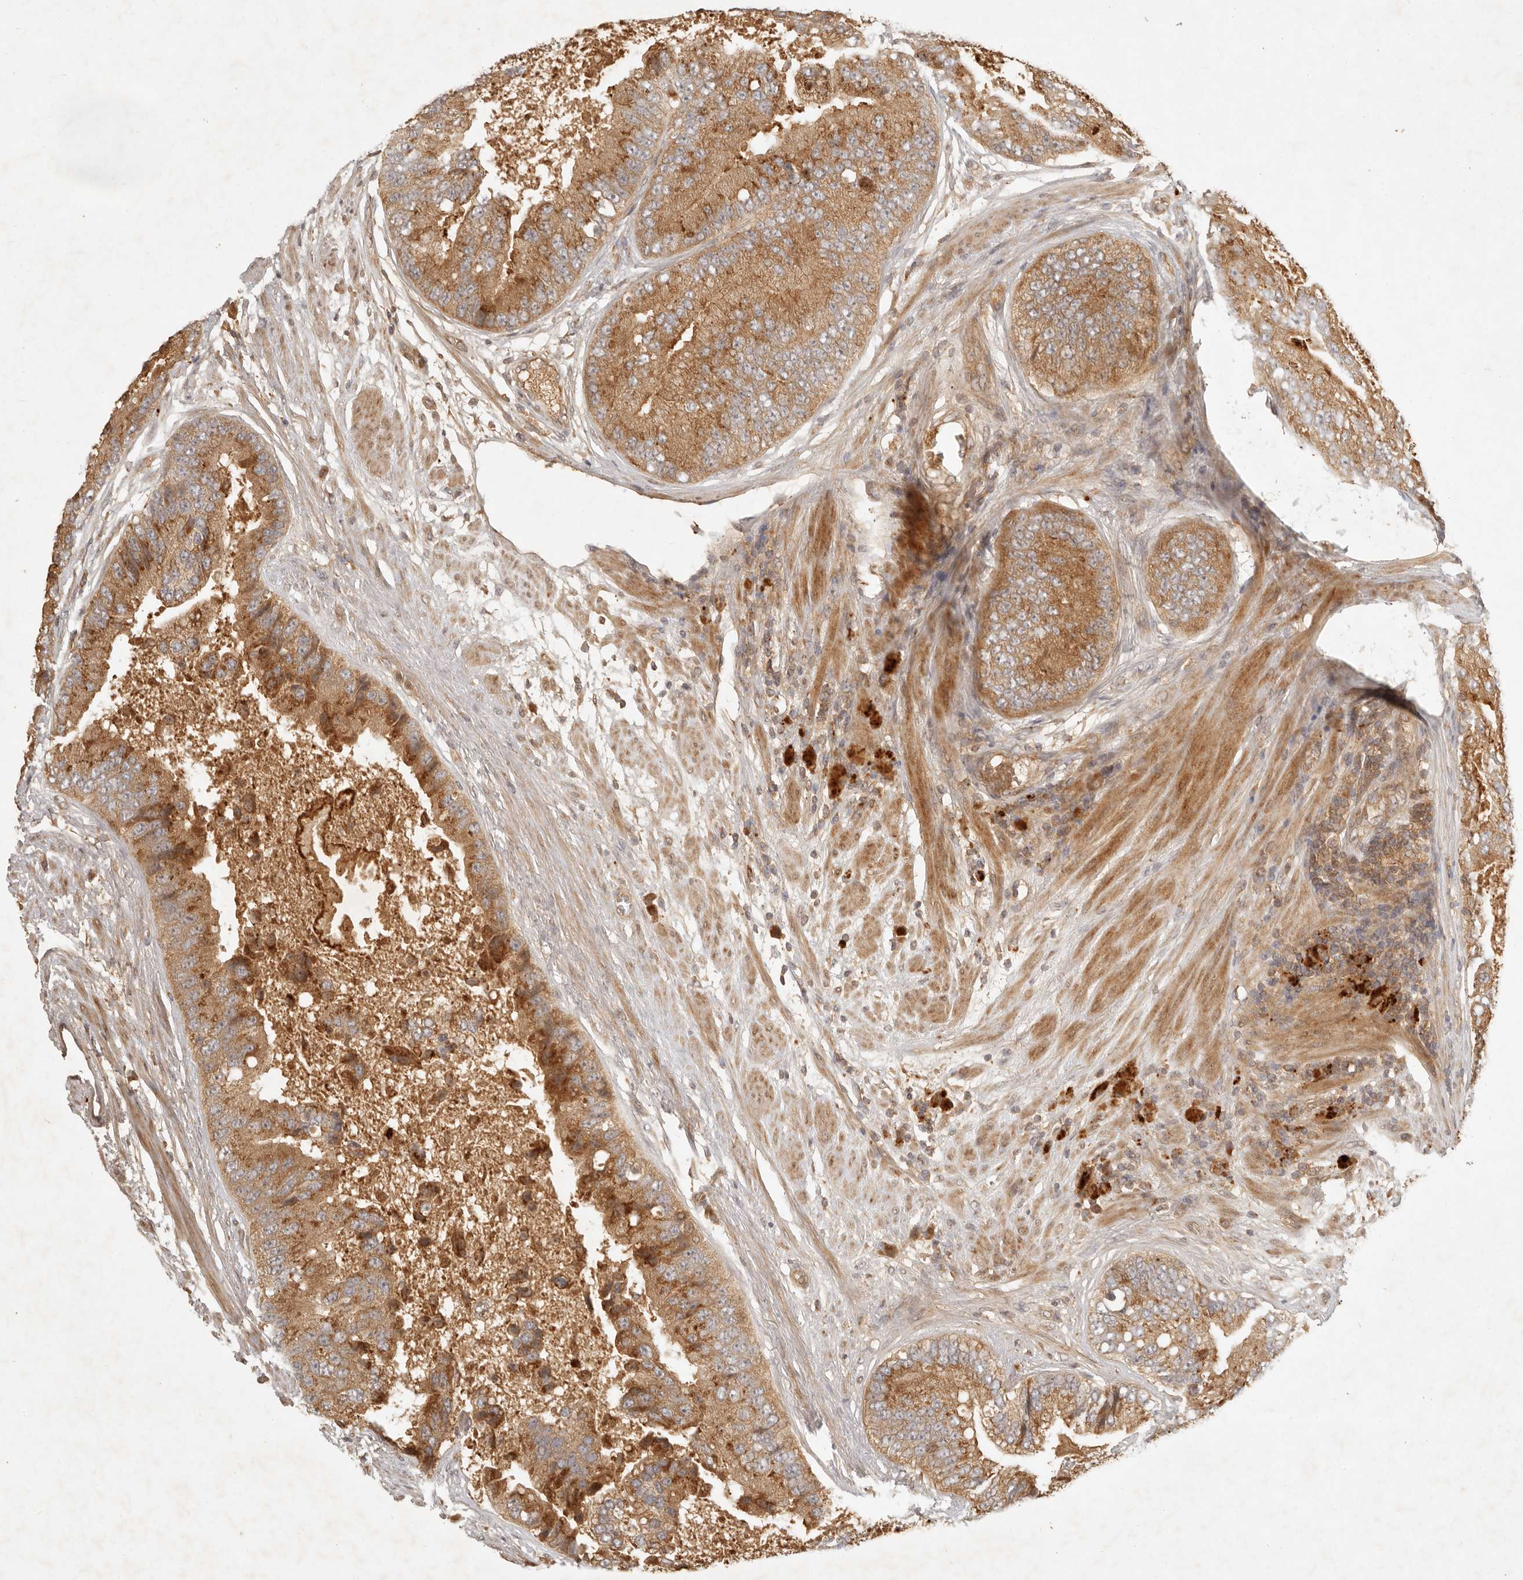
{"staining": {"intensity": "strong", "quantity": ">75%", "location": "cytoplasmic/membranous"}, "tissue": "prostate cancer", "cell_type": "Tumor cells", "image_type": "cancer", "snomed": [{"axis": "morphology", "description": "Adenocarcinoma, High grade"}, {"axis": "topography", "description": "Prostate"}], "caption": "About >75% of tumor cells in prostate cancer demonstrate strong cytoplasmic/membranous protein positivity as visualized by brown immunohistochemical staining.", "gene": "ANKRD61", "patient": {"sex": "male", "age": 70}}